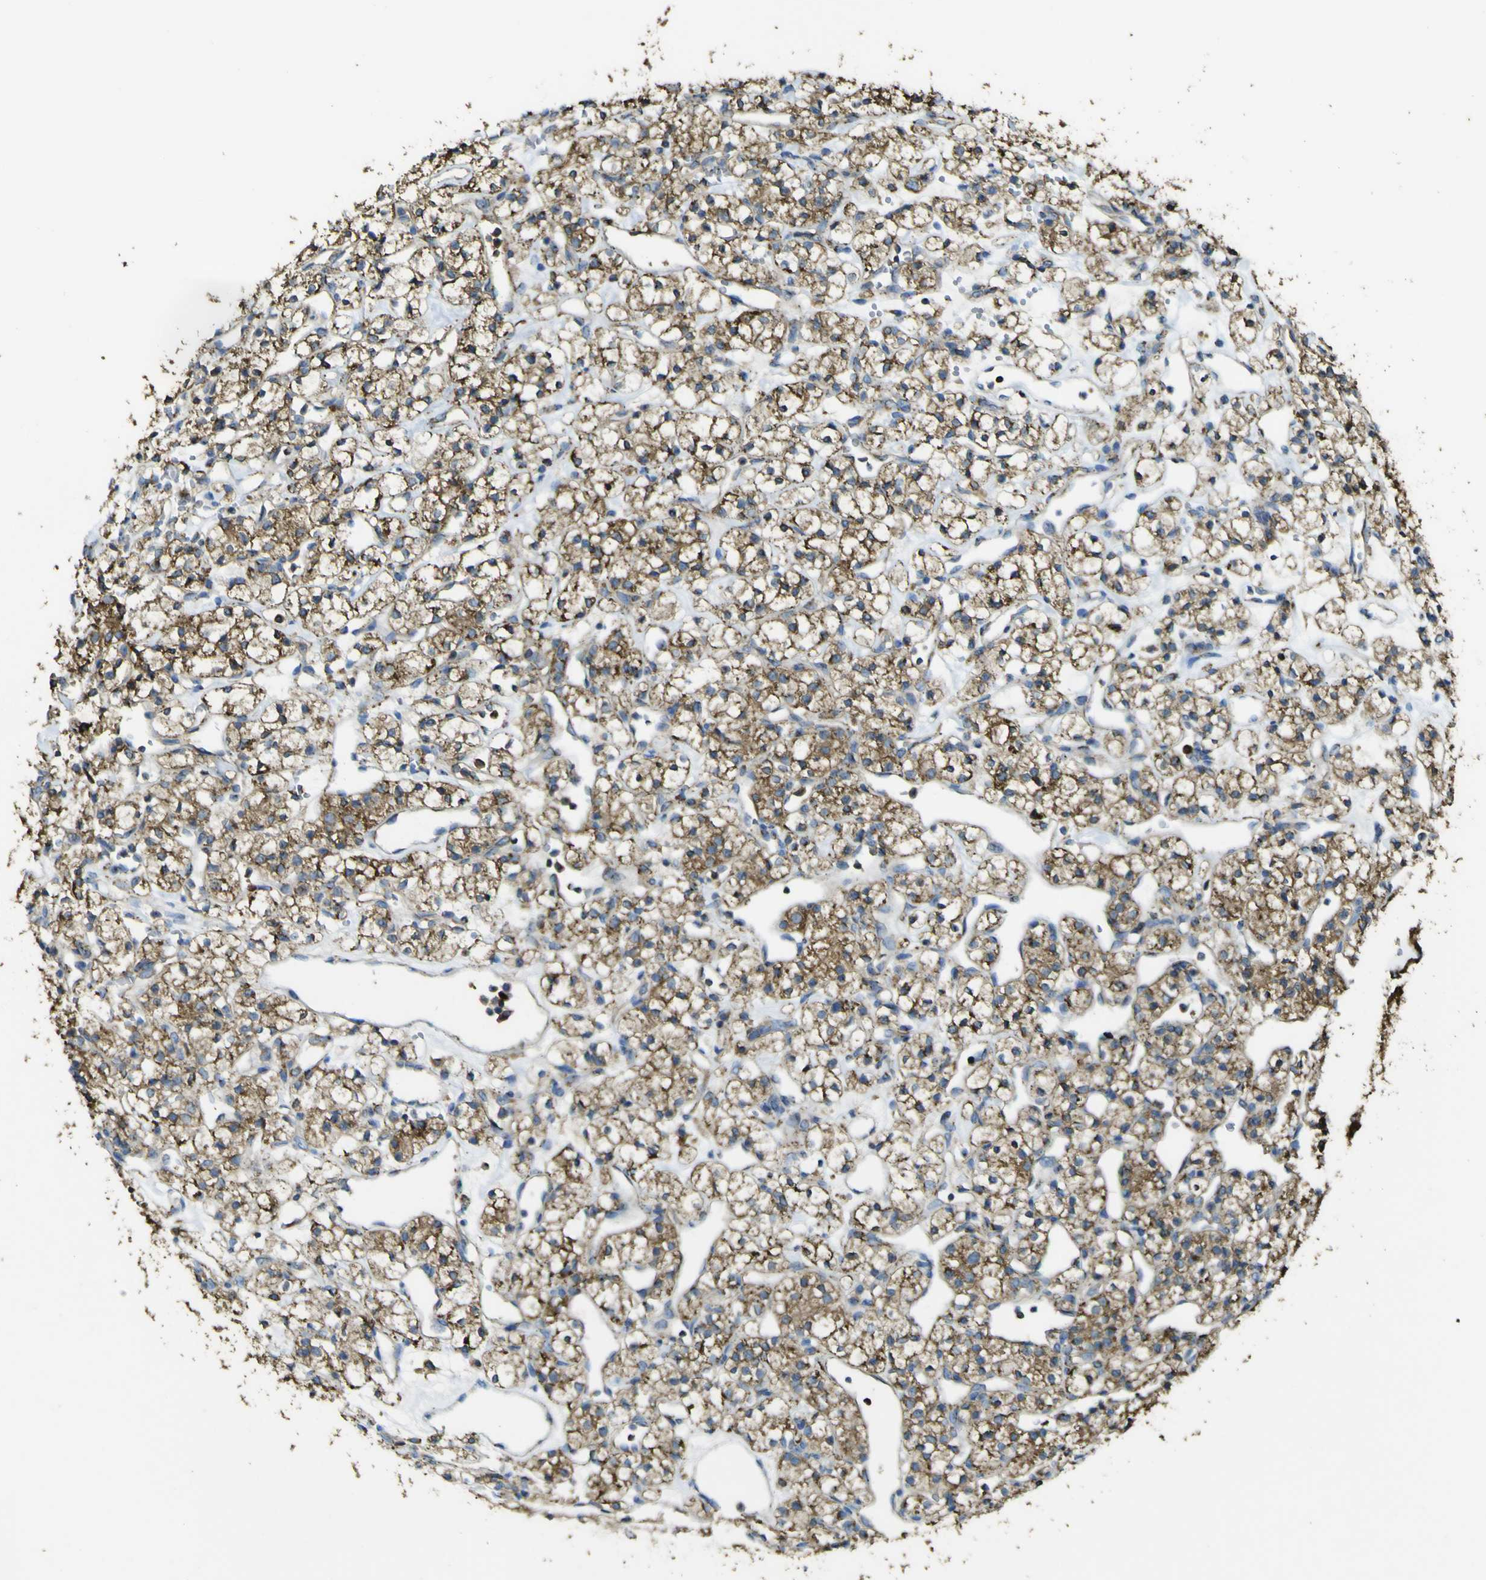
{"staining": {"intensity": "strong", "quantity": ">75%", "location": "cytoplasmic/membranous"}, "tissue": "renal cancer", "cell_type": "Tumor cells", "image_type": "cancer", "snomed": [{"axis": "morphology", "description": "Adenocarcinoma, NOS"}, {"axis": "topography", "description": "Kidney"}], "caption": "The histopathology image displays staining of renal cancer (adenocarcinoma), revealing strong cytoplasmic/membranous protein staining (brown color) within tumor cells. (Brightfield microscopy of DAB IHC at high magnification).", "gene": "ACSL3", "patient": {"sex": "female", "age": 60}}